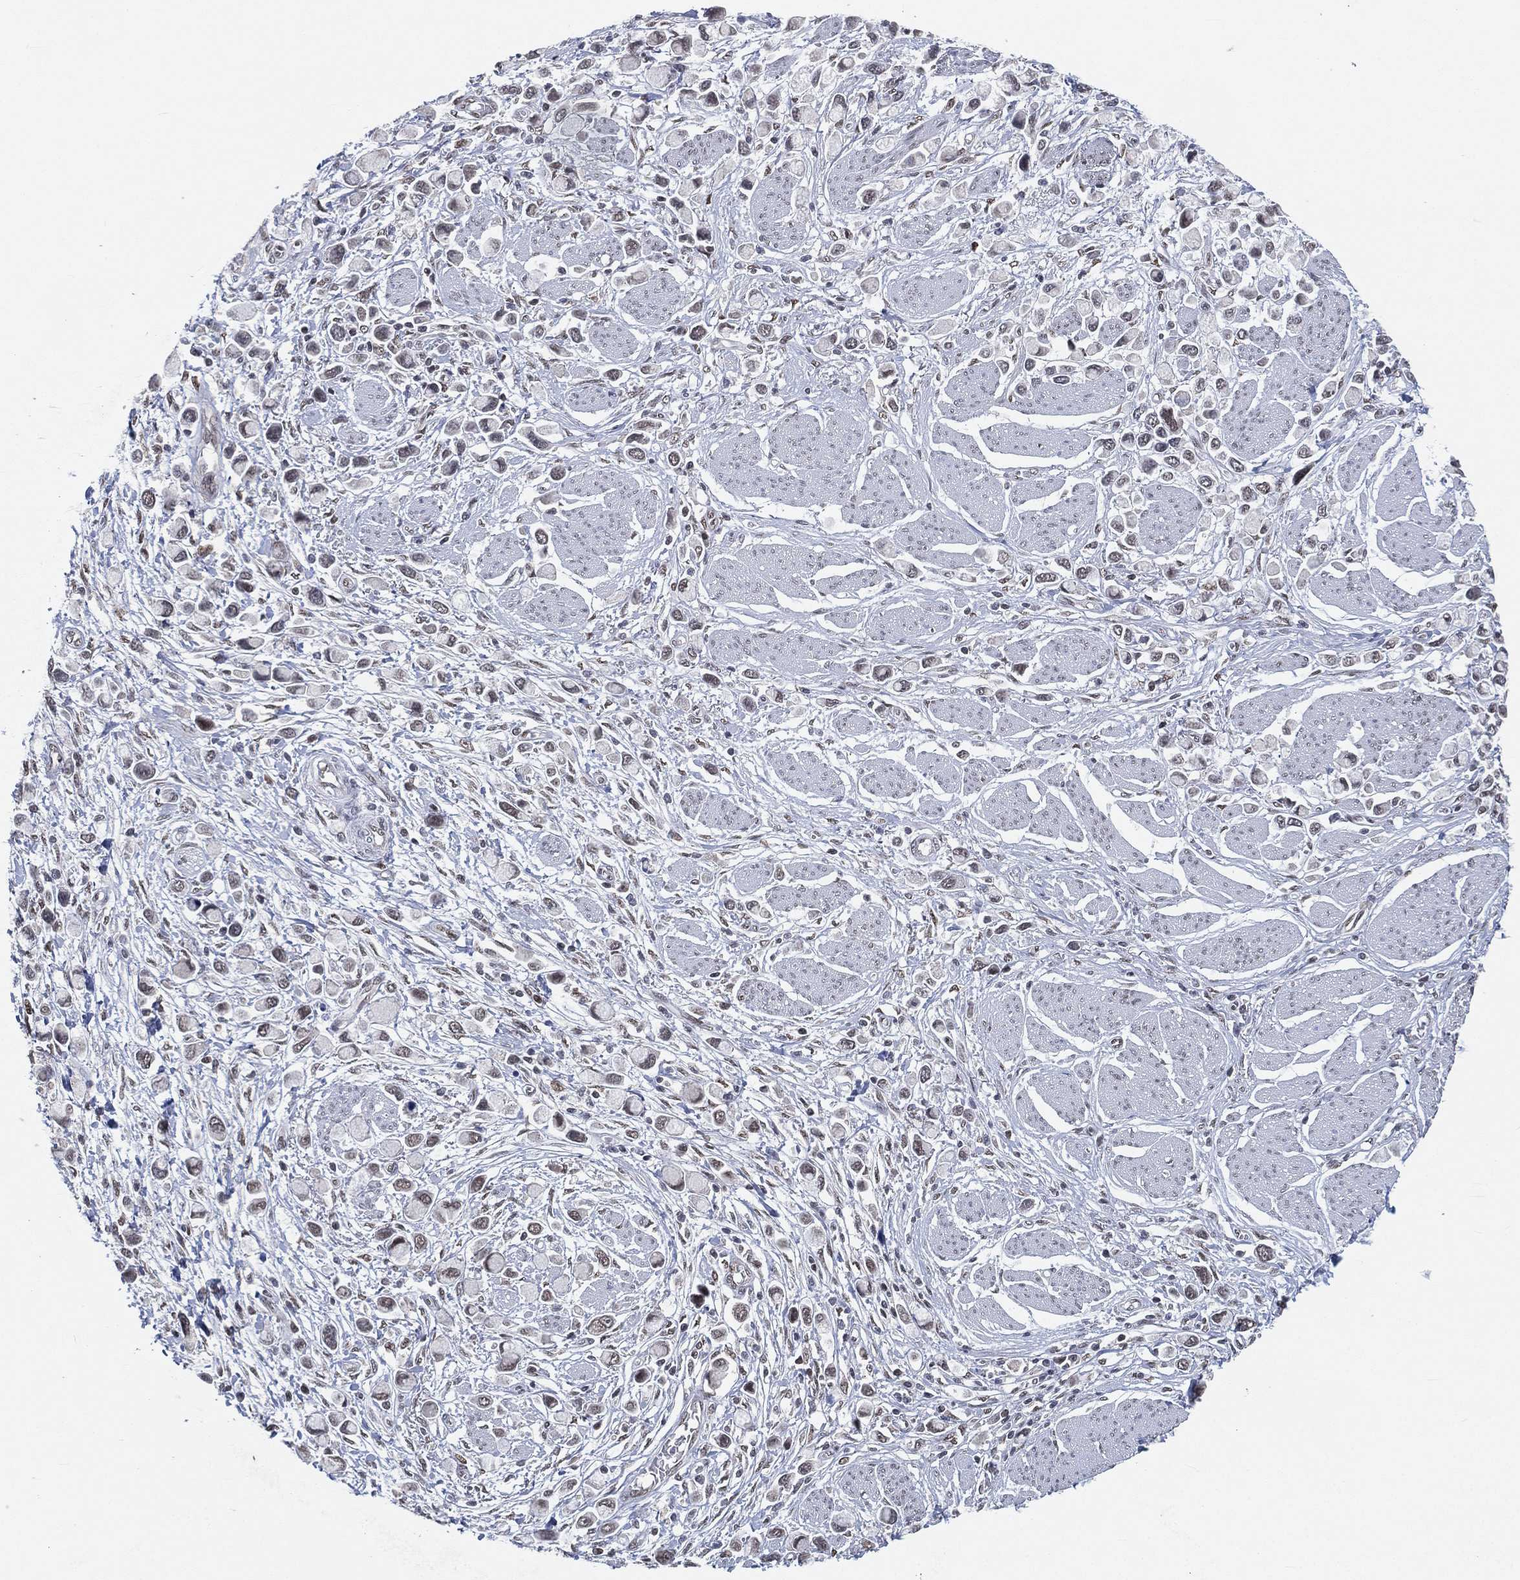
{"staining": {"intensity": "negative", "quantity": "none", "location": "none"}, "tissue": "stomach cancer", "cell_type": "Tumor cells", "image_type": "cancer", "snomed": [{"axis": "morphology", "description": "Adenocarcinoma, NOS"}, {"axis": "topography", "description": "Stomach"}], "caption": "DAB (3,3'-diaminobenzidine) immunohistochemical staining of human stomach cancer (adenocarcinoma) demonstrates no significant expression in tumor cells. Brightfield microscopy of immunohistochemistry (IHC) stained with DAB (brown) and hematoxylin (blue), captured at high magnification.", "gene": "YLPM1", "patient": {"sex": "female", "age": 81}}